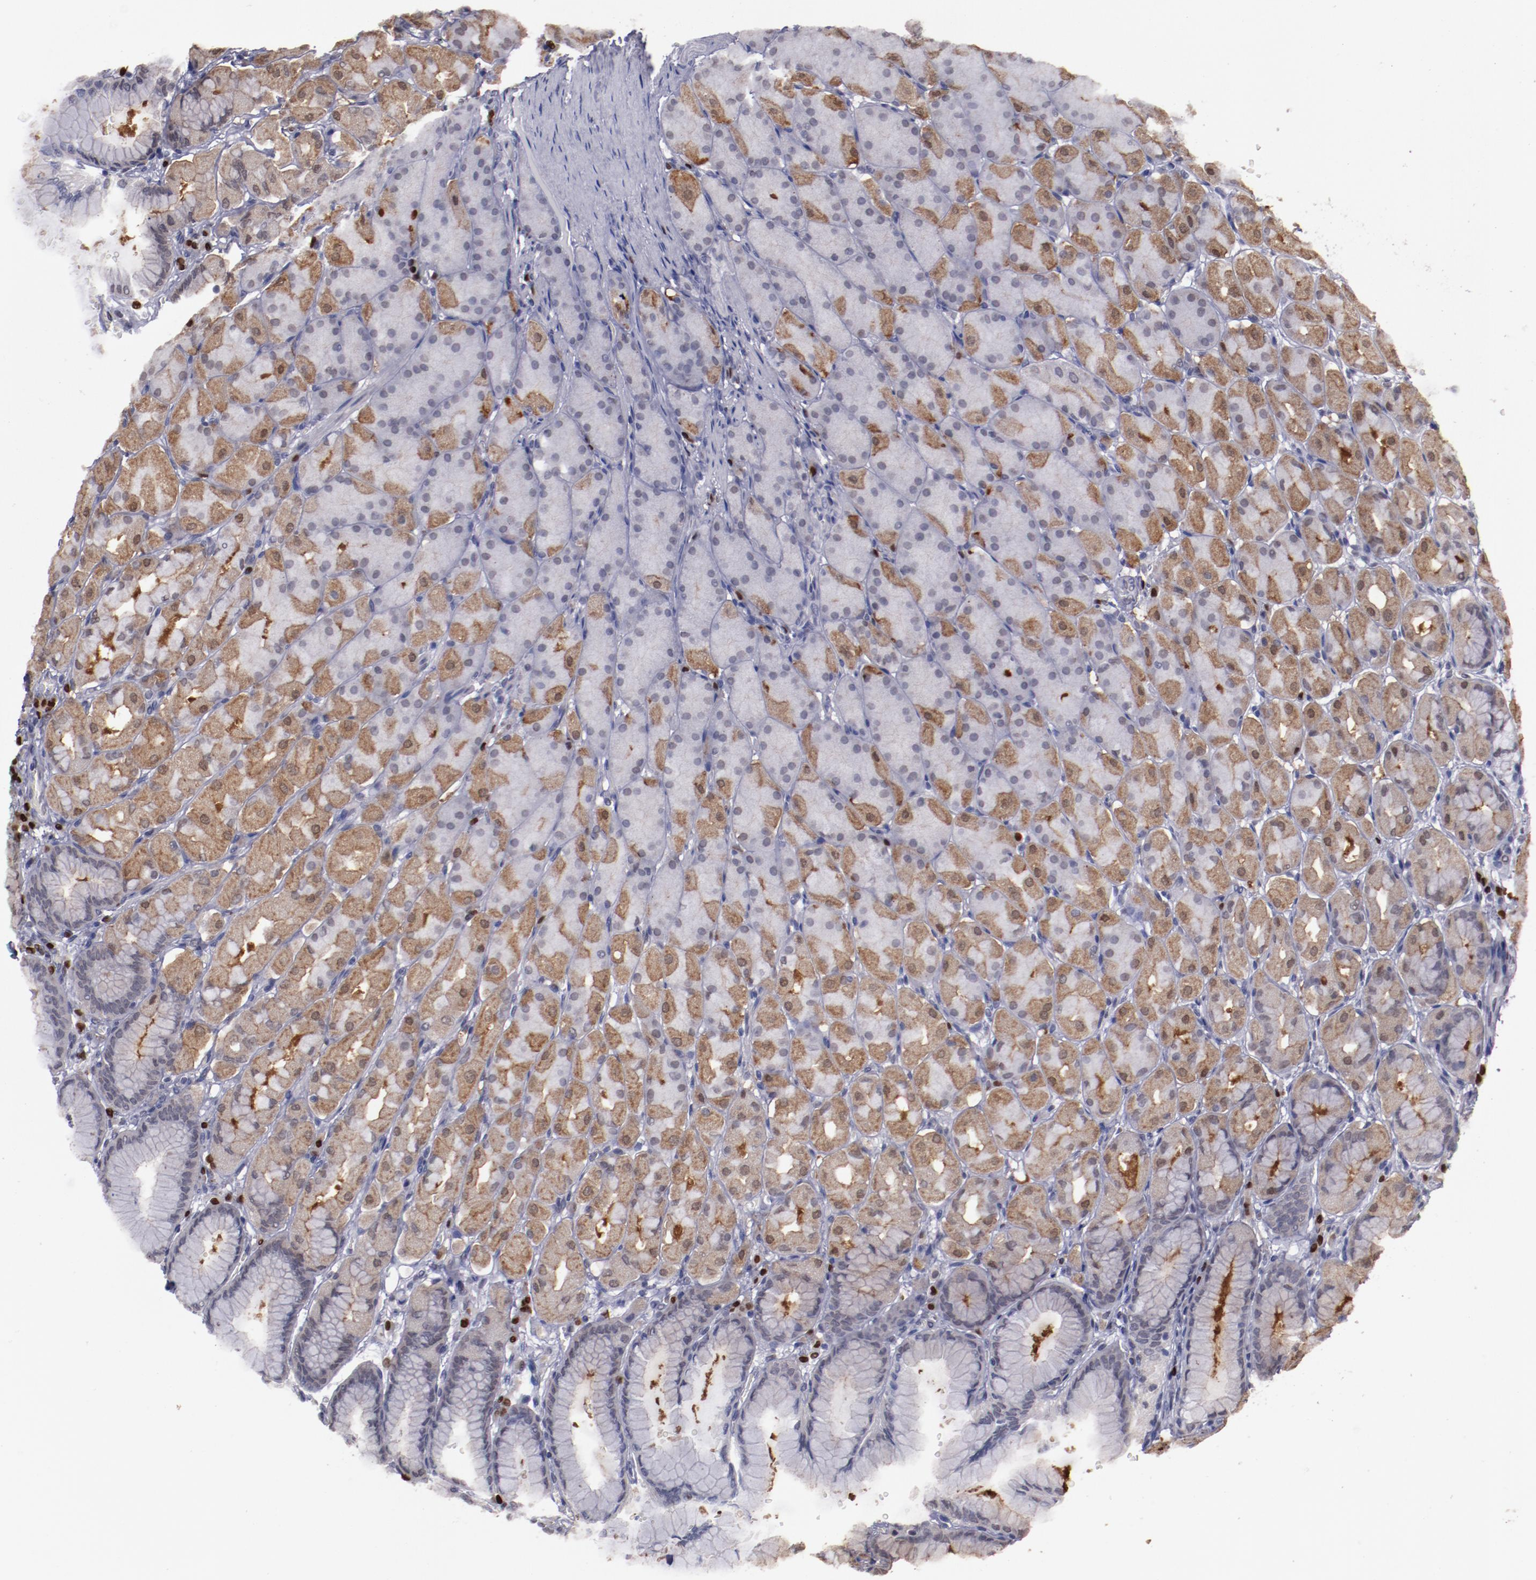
{"staining": {"intensity": "moderate", "quantity": "25%-75%", "location": "cytoplasmic/membranous,nuclear"}, "tissue": "stomach", "cell_type": "Glandular cells", "image_type": "normal", "snomed": [{"axis": "morphology", "description": "Normal tissue, NOS"}, {"axis": "topography", "description": "Stomach, upper"}], "caption": "High-power microscopy captured an IHC histopathology image of normal stomach, revealing moderate cytoplasmic/membranous,nuclear expression in approximately 25%-75% of glandular cells.", "gene": "IRF4", "patient": {"sex": "female", "age": 56}}